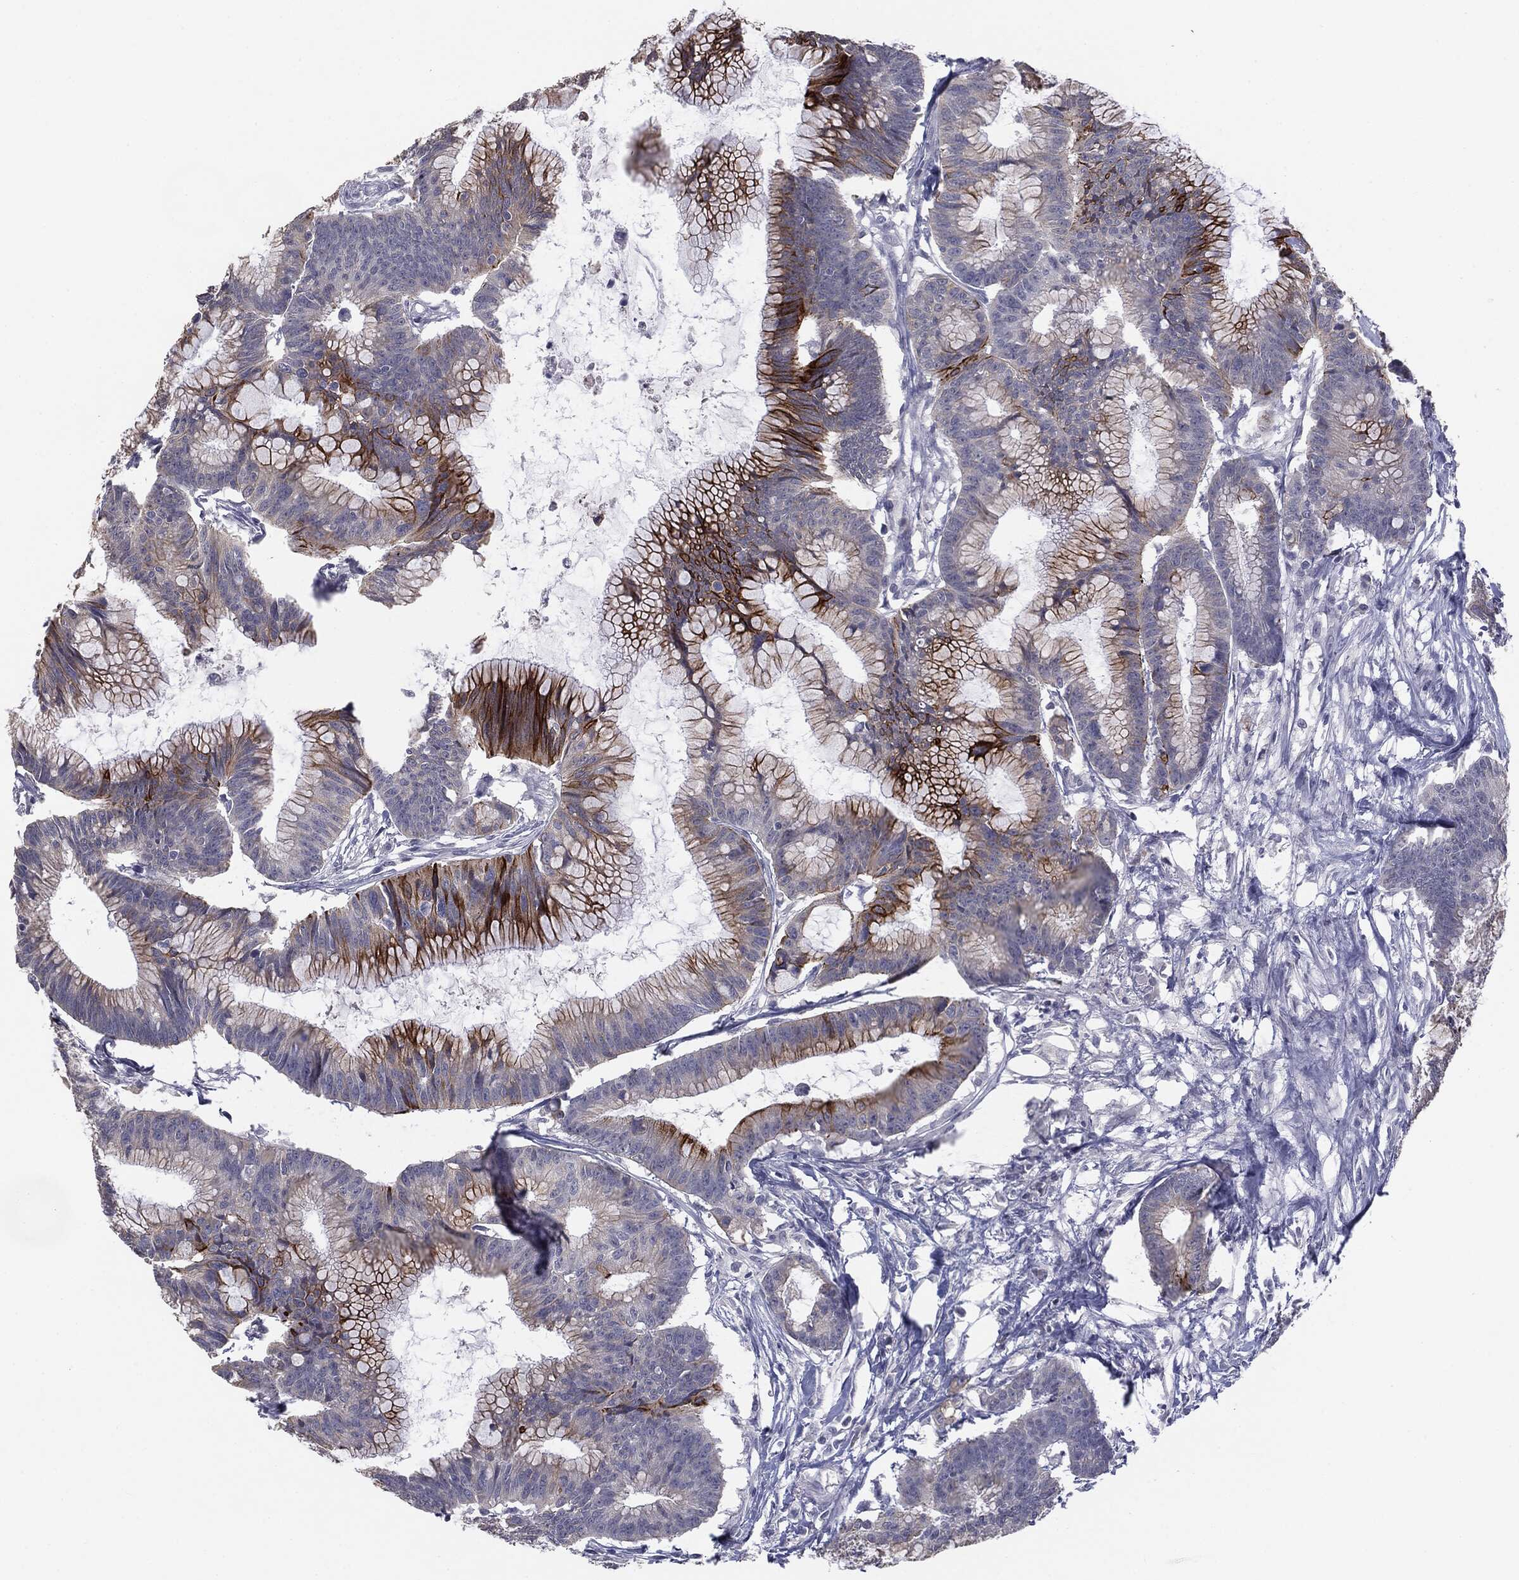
{"staining": {"intensity": "strong", "quantity": "25%-75%", "location": "cytoplasmic/membranous"}, "tissue": "colorectal cancer", "cell_type": "Tumor cells", "image_type": "cancer", "snomed": [{"axis": "morphology", "description": "Adenocarcinoma, NOS"}, {"axis": "topography", "description": "Colon"}], "caption": "This image displays adenocarcinoma (colorectal) stained with immunohistochemistry to label a protein in brown. The cytoplasmic/membranous of tumor cells show strong positivity for the protein. Nuclei are counter-stained blue.", "gene": "MUC1", "patient": {"sex": "female", "age": 78}}